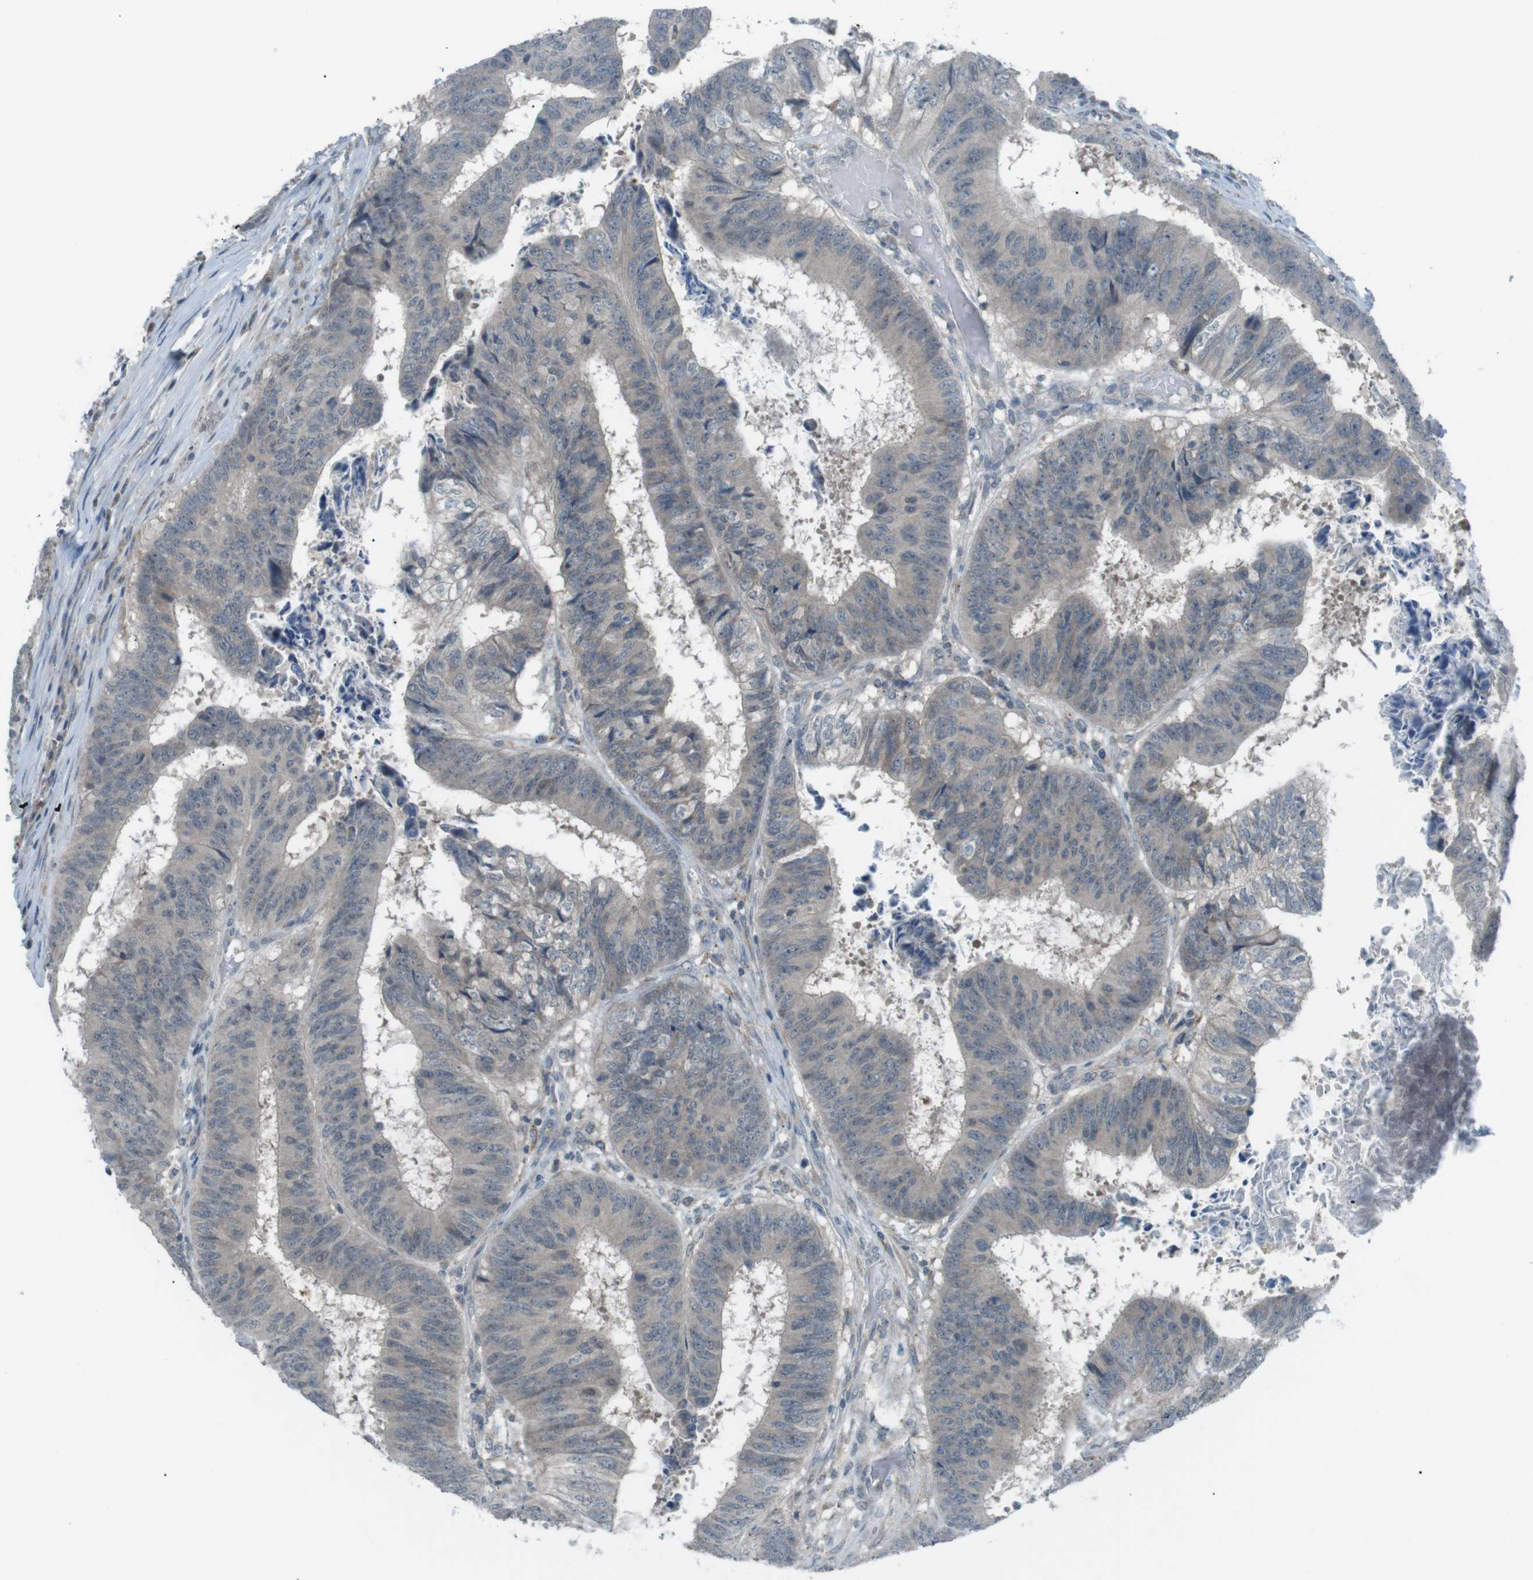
{"staining": {"intensity": "weak", "quantity": "<25%", "location": "cytoplasmic/membranous"}, "tissue": "colorectal cancer", "cell_type": "Tumor cells", "image_type": "cancer", "snomed": [{"axis": "morphology", "description": "Adenocarcinoma, NOS"}, {"axis": "topography", "description": "Rectum"}], "caption": "High power microscopy micrograph of an IHC micrograph of adenocarcinoma (colorectal), revealing no significant staining in tumor cells.", "gene": "FCRLA", "patient": {"sex": "male", "age": 72}}